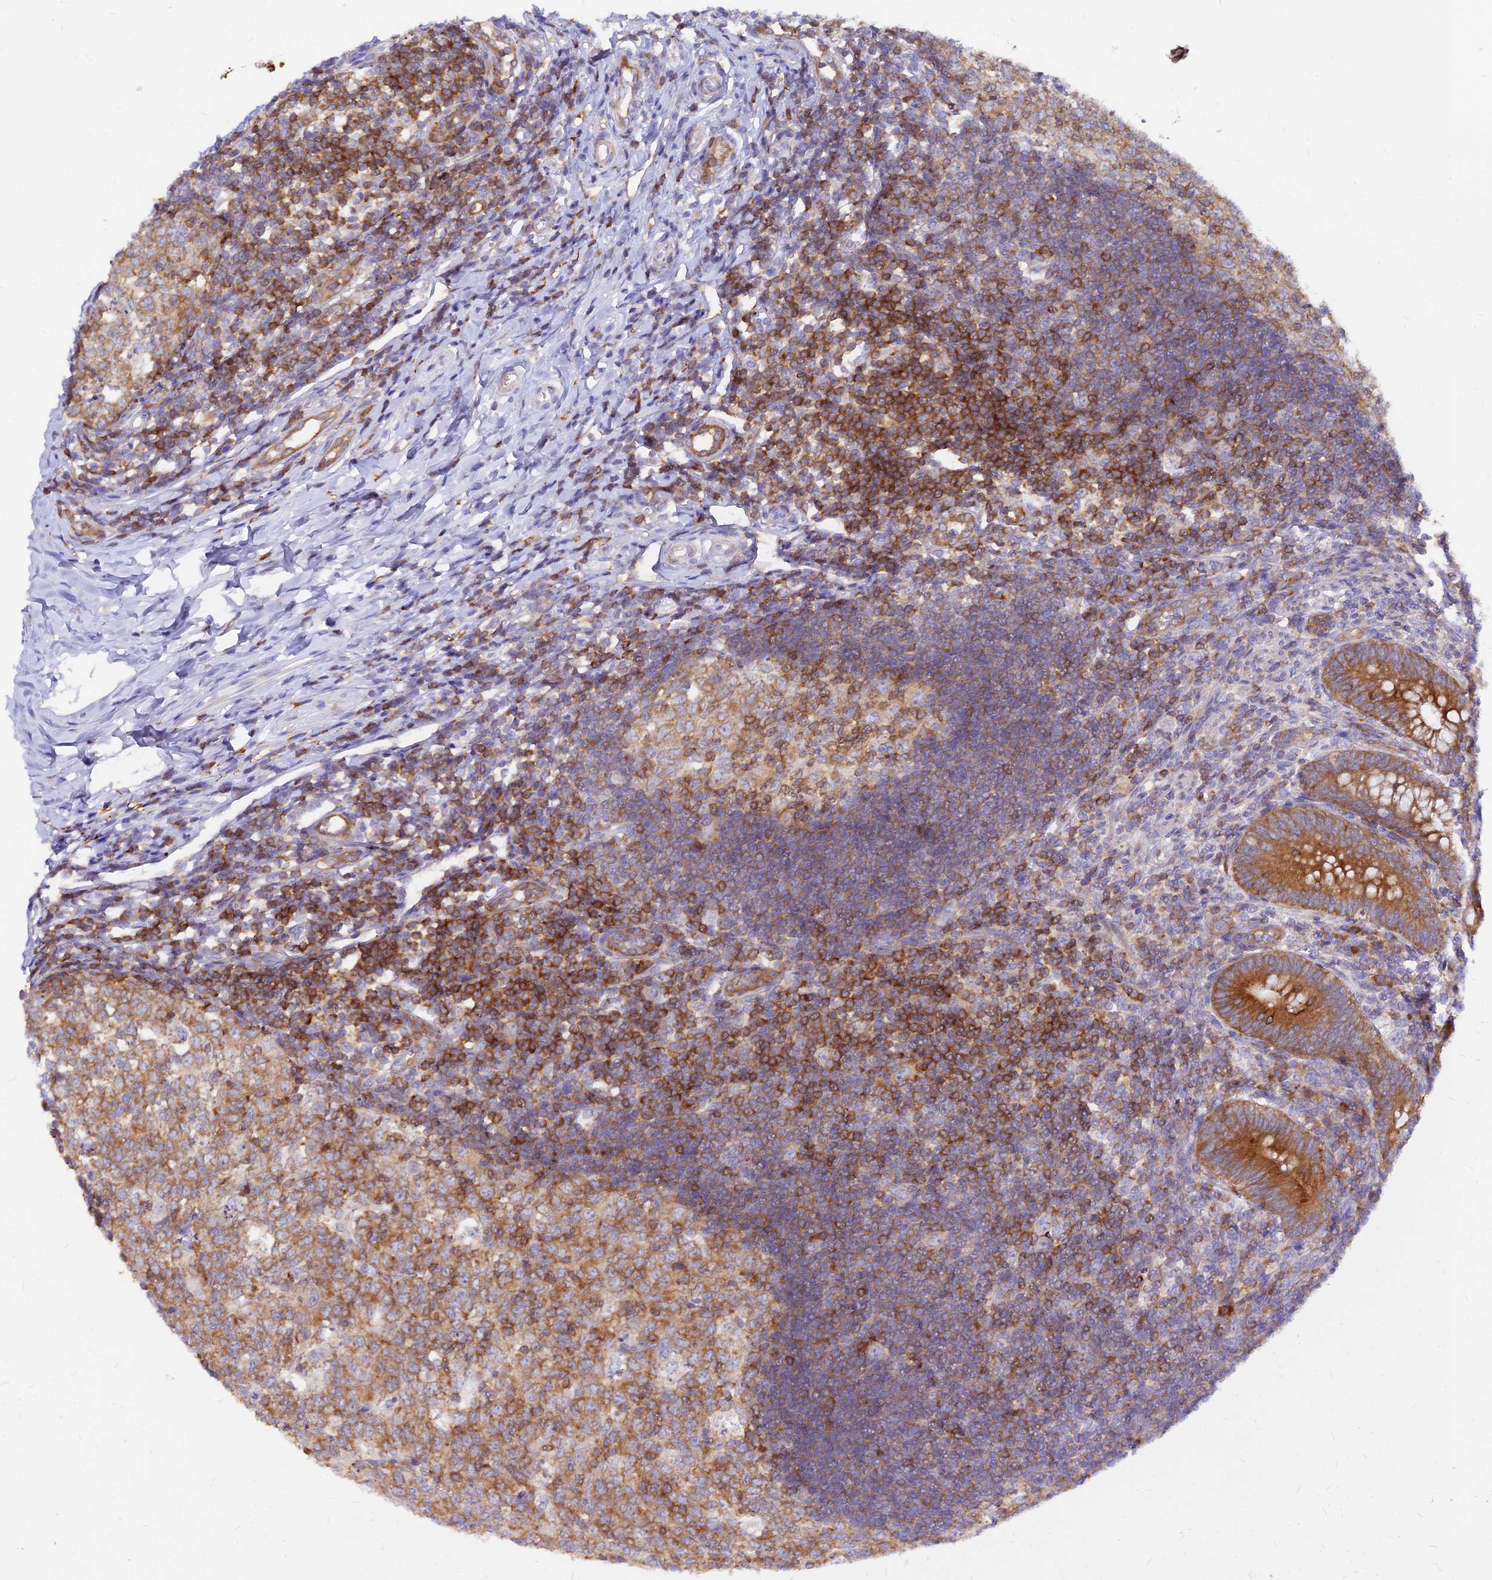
{"staining": {"intensity": "strong", "quantity": ">75%", "location": "cytoplasmic/membranous"}, "tissue": "appendix", "cell_type": "Glandular cells", "image_type": "normal", "snomed": [{"axis": "morphology", "description": "Normal tissue, NOS"}, {"axis": "topography", "description": "Appendix"}], "caption": "Immunohistochemistry (DAB) staining of unremarkable appendix reveals strong cytoplasmic/membranous protein staining in approximately >75% of glandular cells. The protein is stained brown, and the nuclei are stained in blue (DAB (3,3'-diaminobenzidine) IHC with brightfield microscopy, high magnification).", "gene": "DENND2D", "patient": {"sex": "male", "age": 14}}